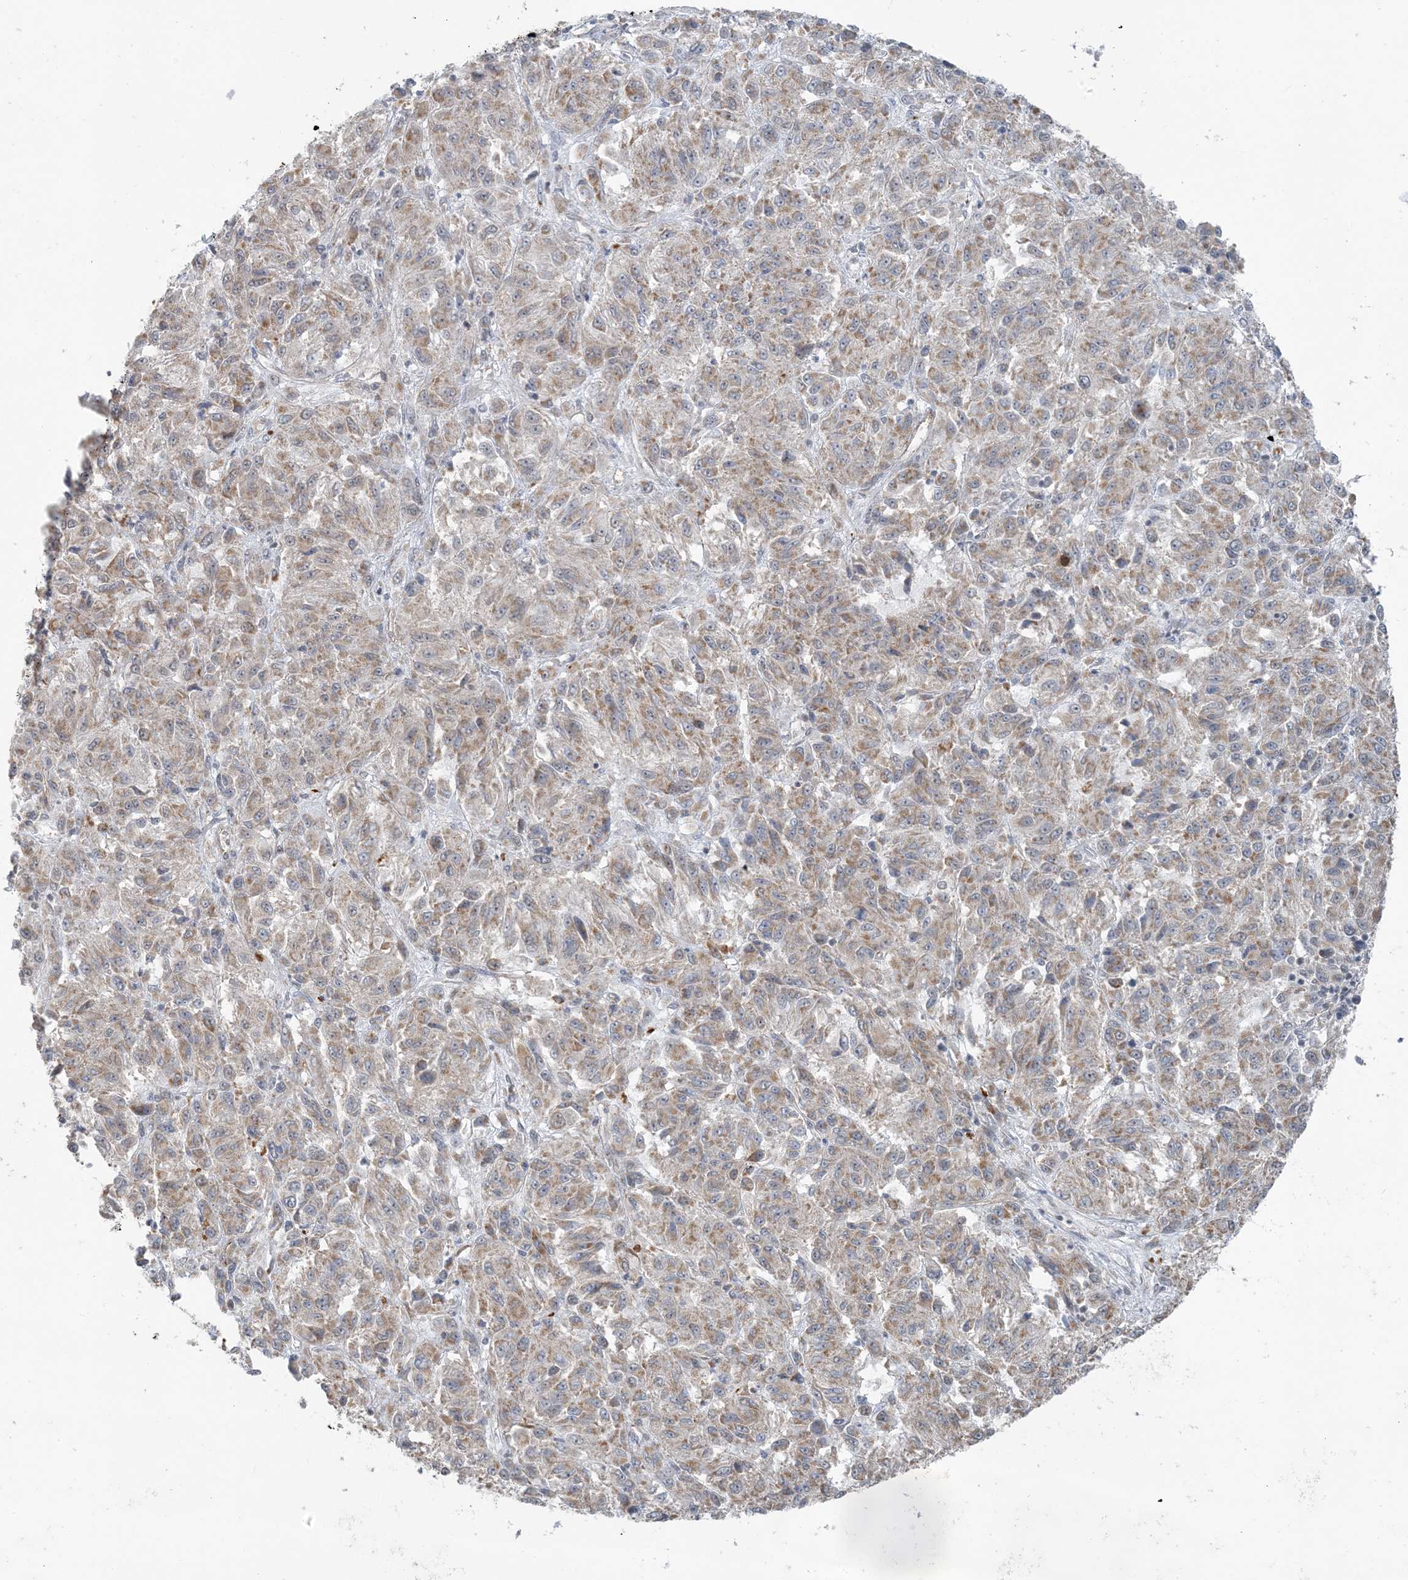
{"staining": {"intensity": "weak", "quantity": "25%-75%", "location": "cytoplasmic/membranous"}, "tissue": "melanoma", "cell_type": "Tumor cells", "image_type": "cancer", "snomed": [{"axis": "morphology", "description": "Malignant melanoma, Metastatic site"}, {"axis": "topography", "description": "Lung"}], "caption": "Immunohistochemical staining of malignant melanoma (metastatic site) displays low levels of weak cytoplasmic/membranous staining in about 25%-75% of tumor cells.", "gene": "CHCHD4", "patient": {"sex": "male", "age": 64}}